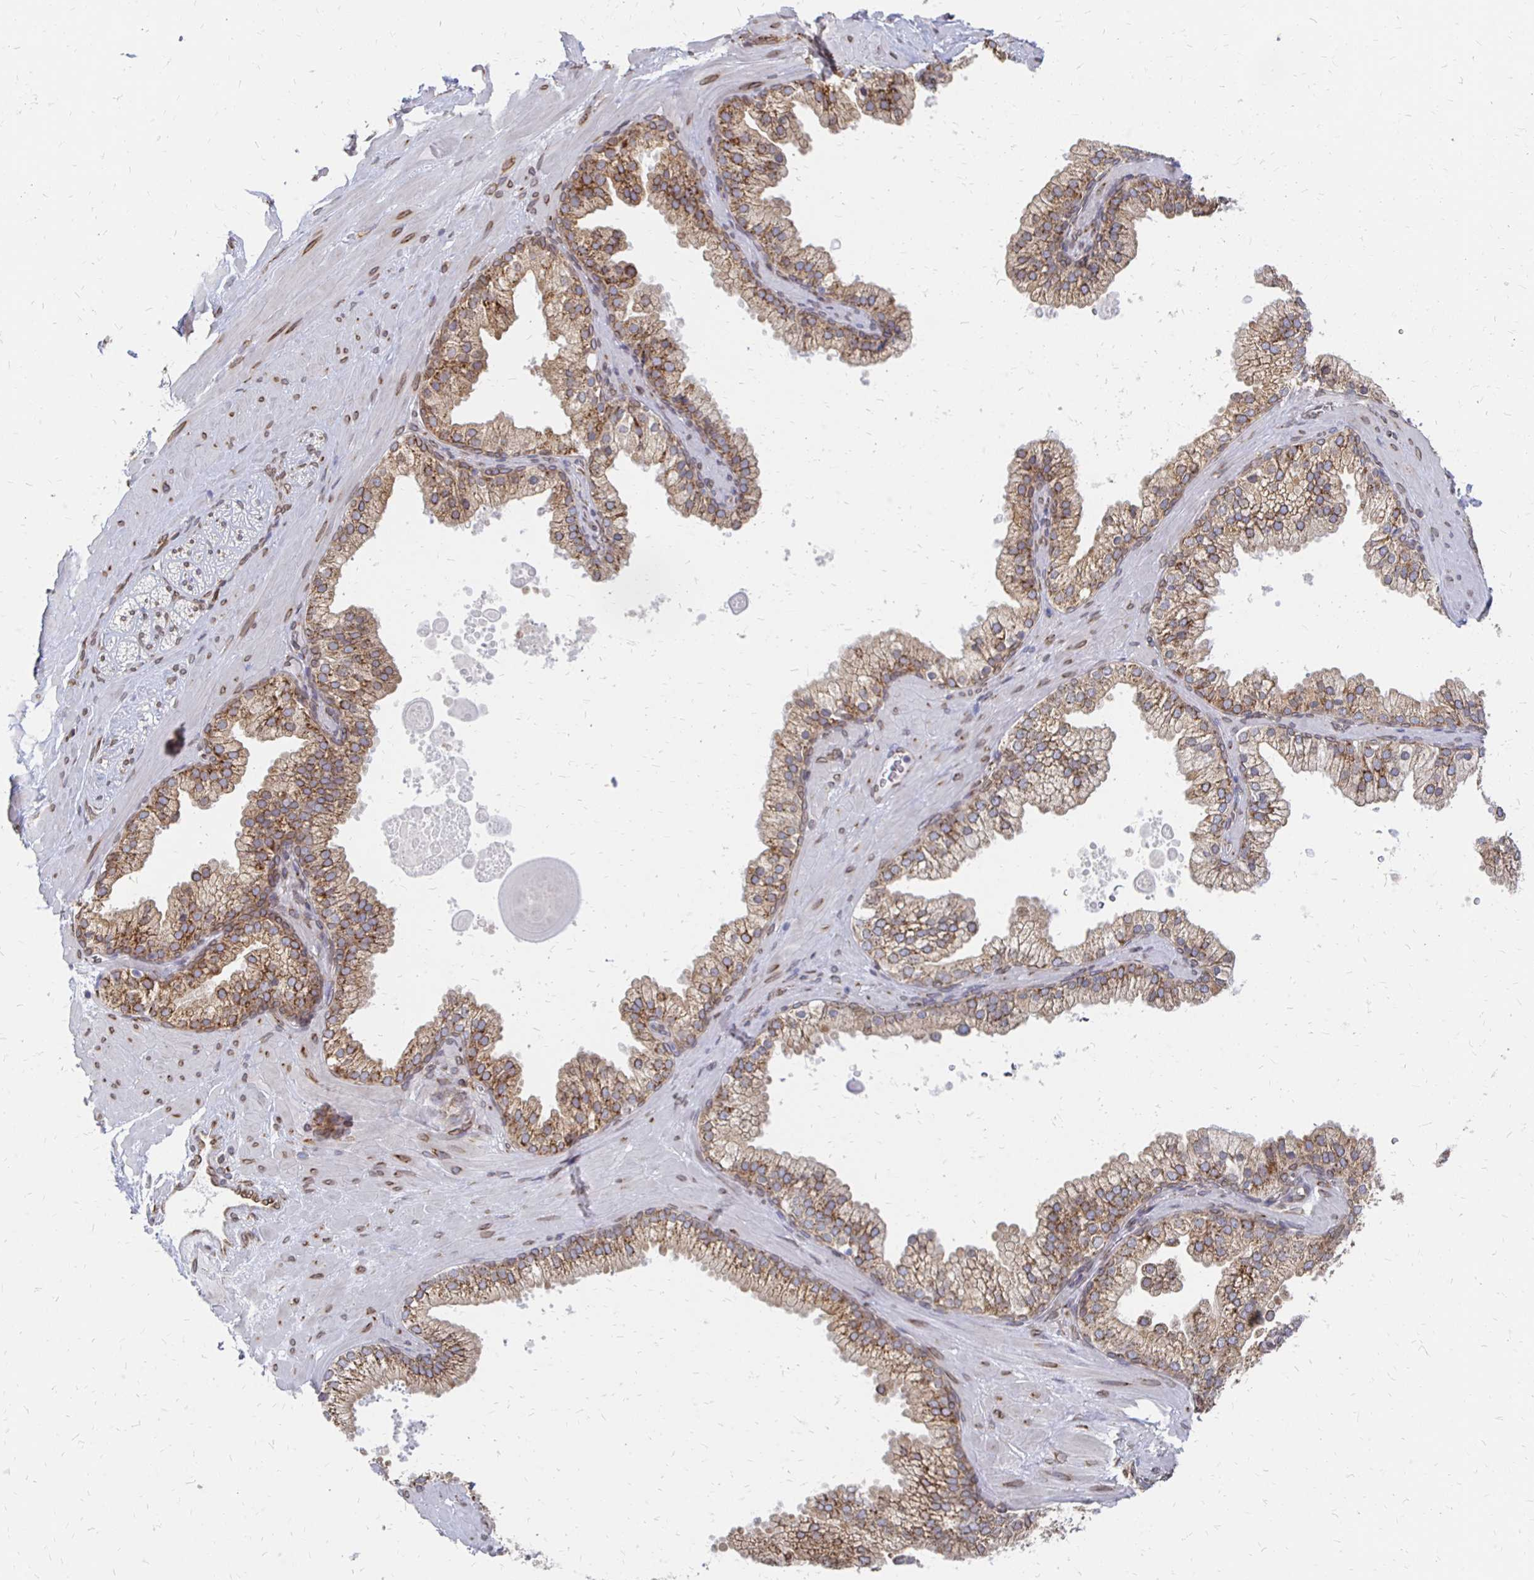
{"staining": {"intensity": "strong", "quantity": ">75%", "location": "cytoplasmic/membranous,nuclear"}, "tissue": "soft tissue", "cell_type": "Fibroblasts", "image_type": "normal", "snomed": [{"axis": "morphology", "description": "Normal tissue, NOS"}, {"axis": "topography", "description": "Prostate"}, {"axis": "topography", "description": "Peripheral nerve tissue"}], "caption": "Fibroblasts demonstrate high levels of strong cytoplasmic/membranous,nuclear expression in about >75% of cells in benign human soft tissue. (Brightfield microscopy of DAB IHC at high magnification).", "gene": "PELI3", "patient": {"sex": "male", "age": 61}}